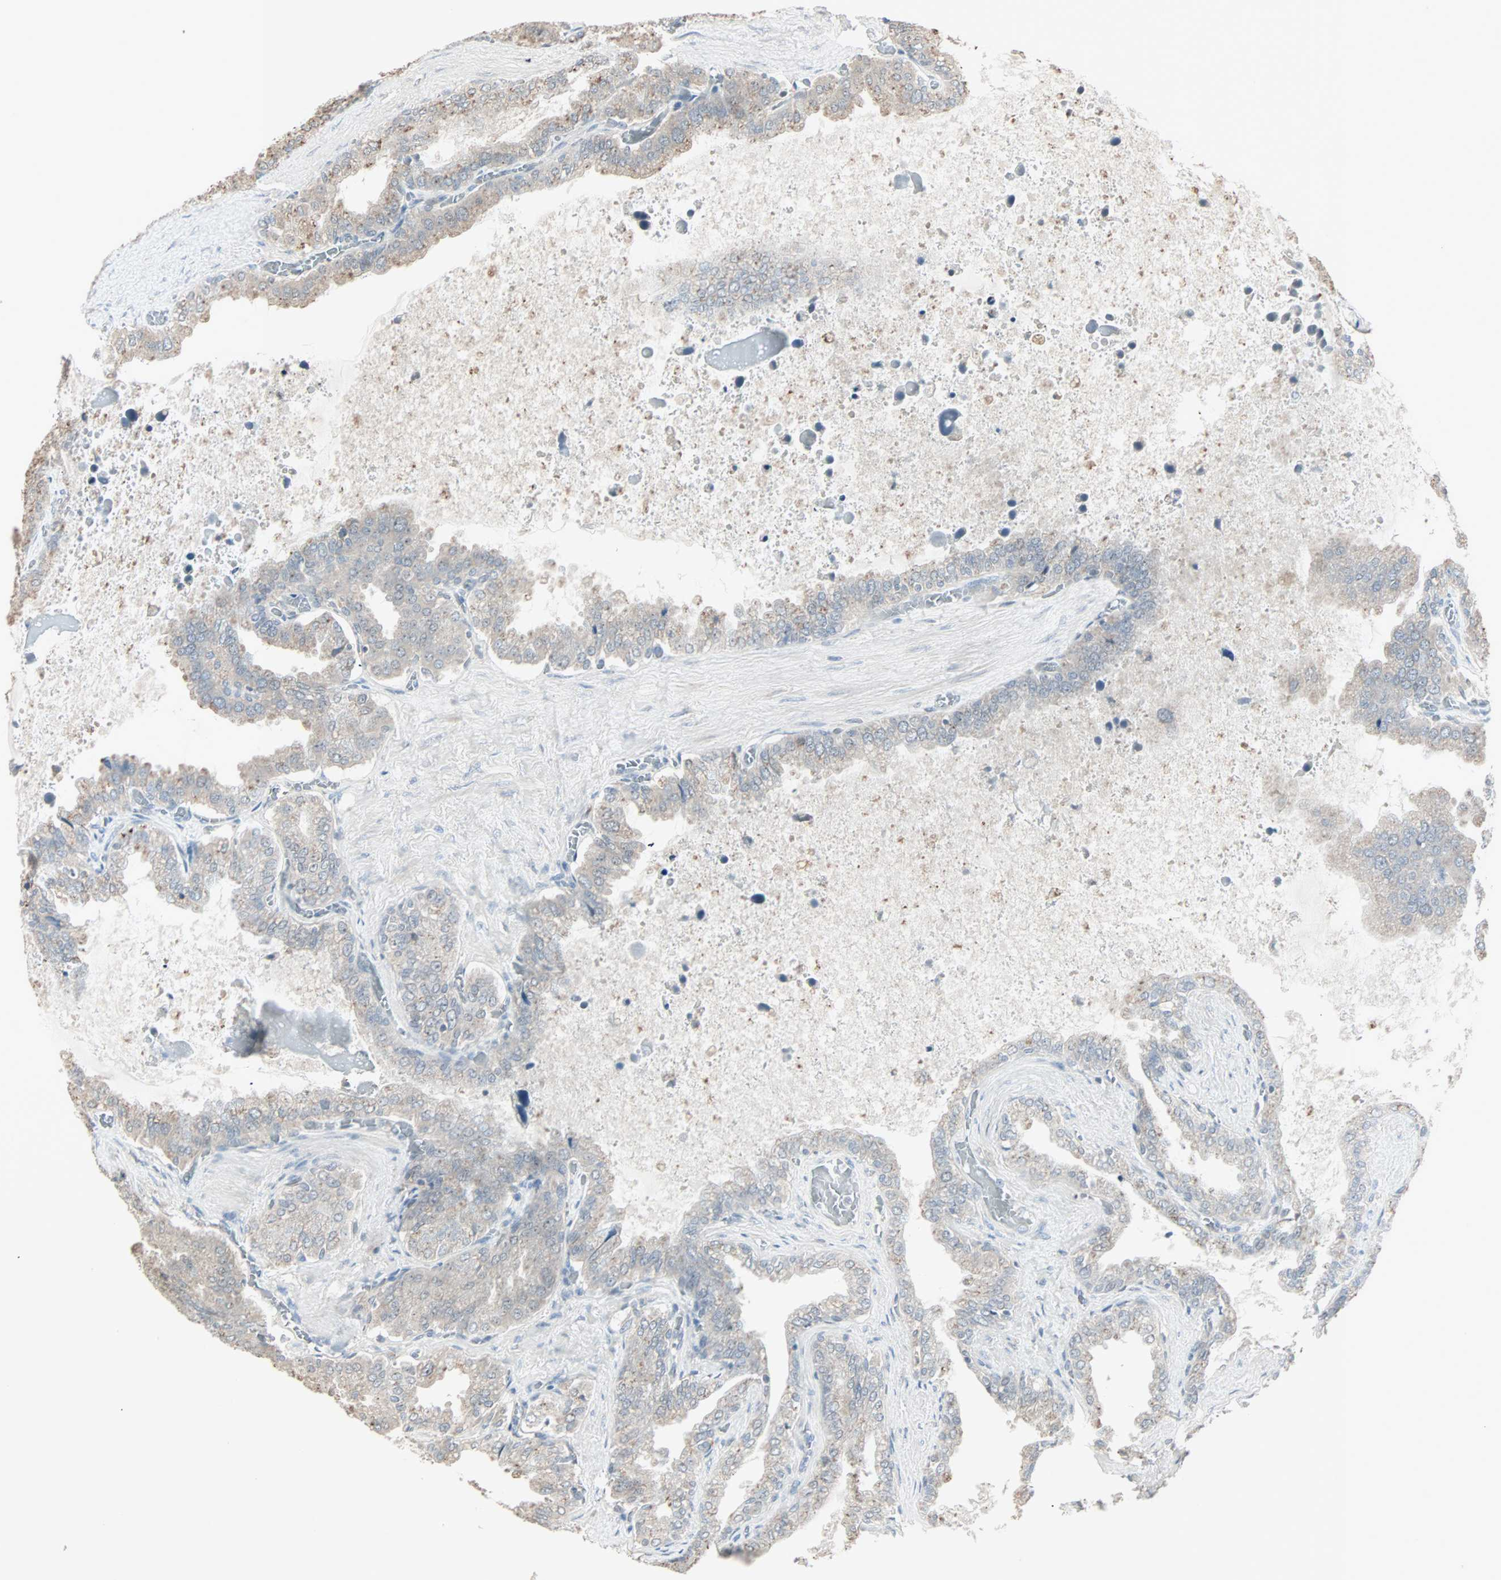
{"staining": {"intensity": "weak", "quantity": ">75%", "location": "cytoplasmic/membranous"}, "tissue": "seminal vesicle", "cell_type": "Glandular cells", "image_type": "normal", "snomed": [{"axis": "morphology", "description": "Normal tissue, NOS"}, {"axis": "topography", "description": "Seminal veicle"}], "caption": "IHC histopathology image of unremarkable seminal vesicle: human seminal vesicle stained using immunohistochemistry (IHC) demonstrates low levels of weak protein expression localized specifically in the cytoplasmic/membranous of glandular cells, appearing as a cytoplasmic/membranous brown color.", "gene": "KDM4A", "patient": {"sex": "male", "age": 46}}